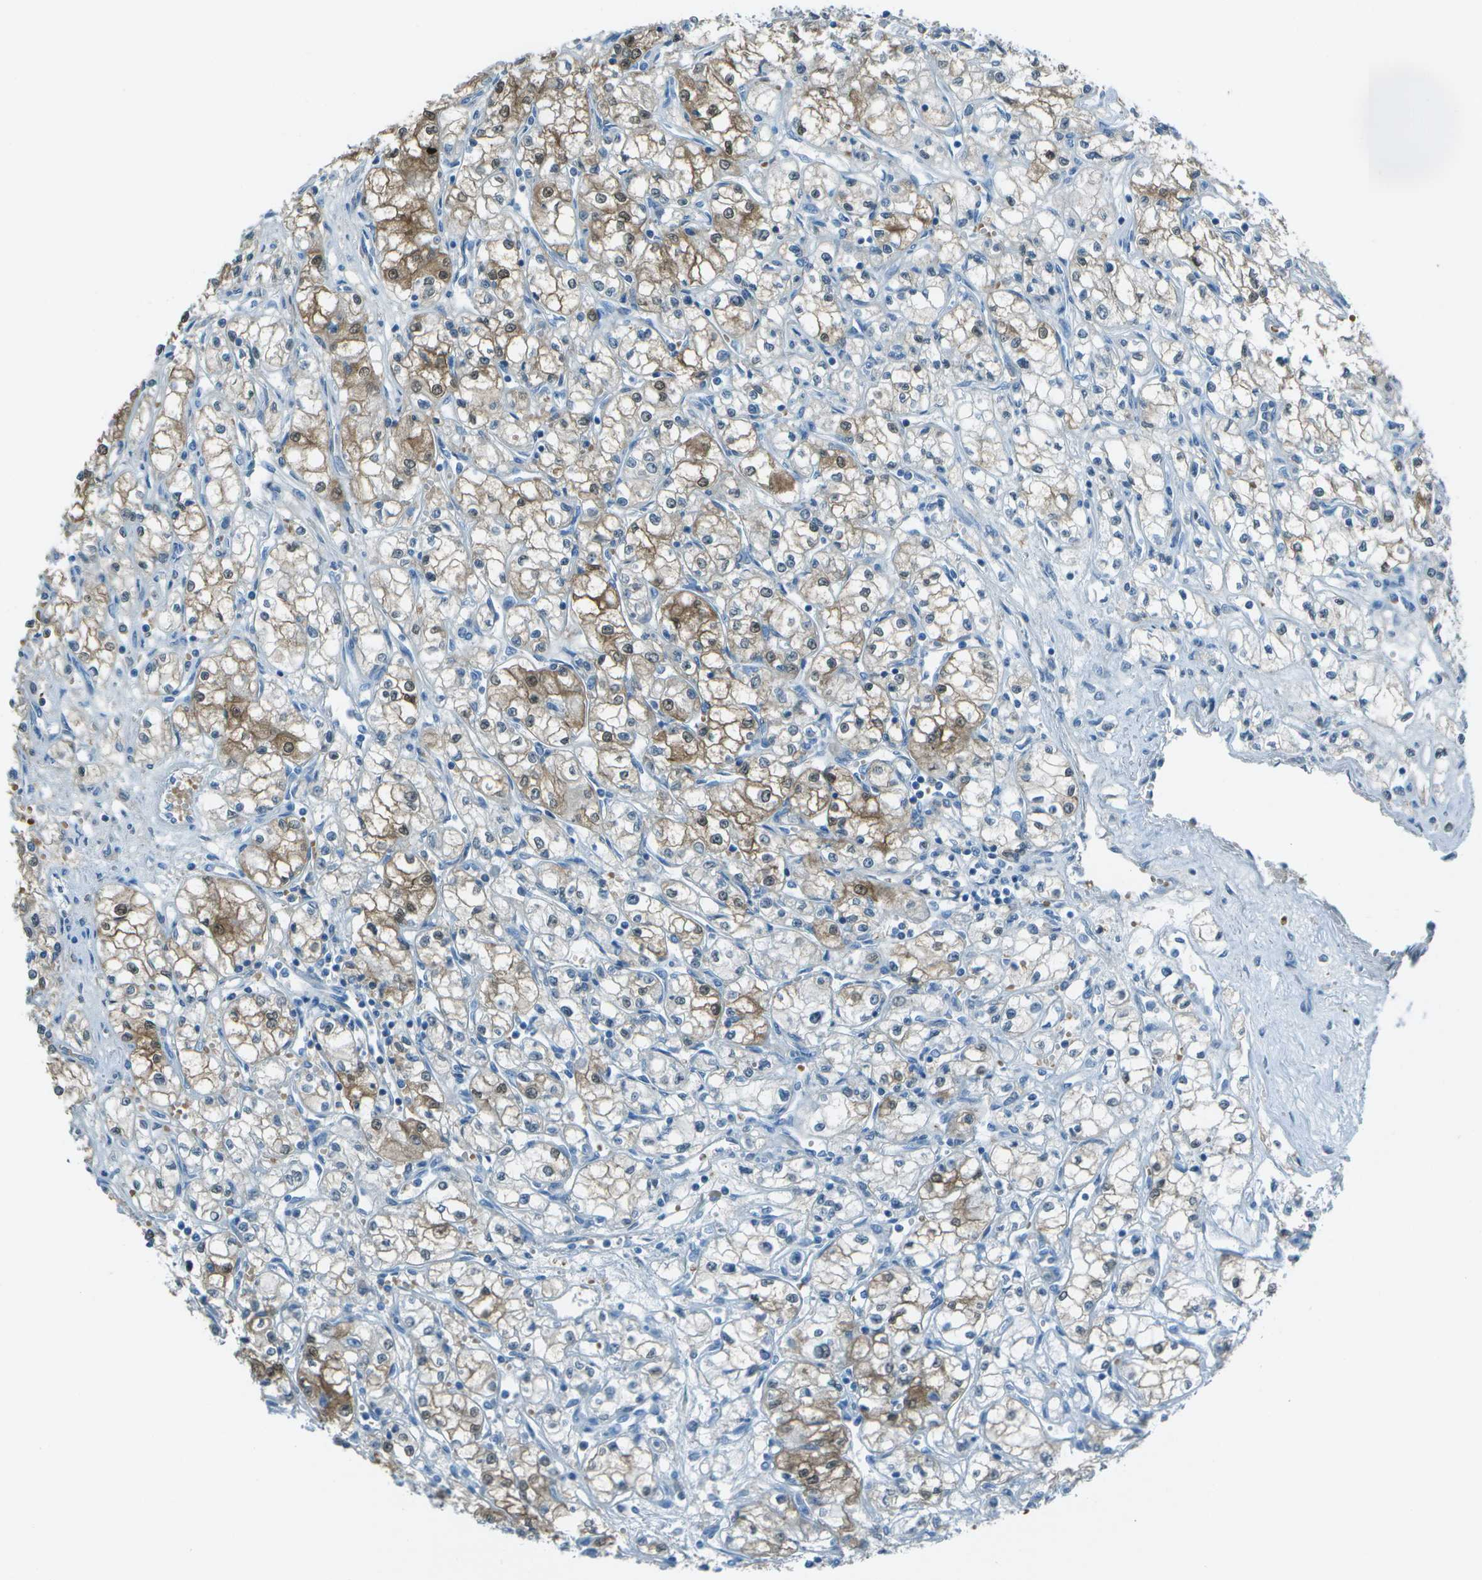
{"staining": {"intensity": "moderate", "quantity": "<25%", "location": "cytoplasmic/membranous,nuclear"}, "tissue": "renal cancer", "cell_type": "Tumor cells", "image_type": "cancer", "snomed": [{"axis": "morphology", "description": "Normal tissue, NOS"}, {"axis": "morphology", "description": "Adenocarcinoma, NOS"}, {"axis": "topography", "description": "Kidney"}], "caption": "High-power microscopy captured an immunohistochemistry photomicrograph of adenocarcinoma (renal), revealing moderate cytoplasmic/membranous and nuclear staining in approximately <25% of tumor cells.", "gene": "ASL", "patient": {"sex": "male", "age": 59}}